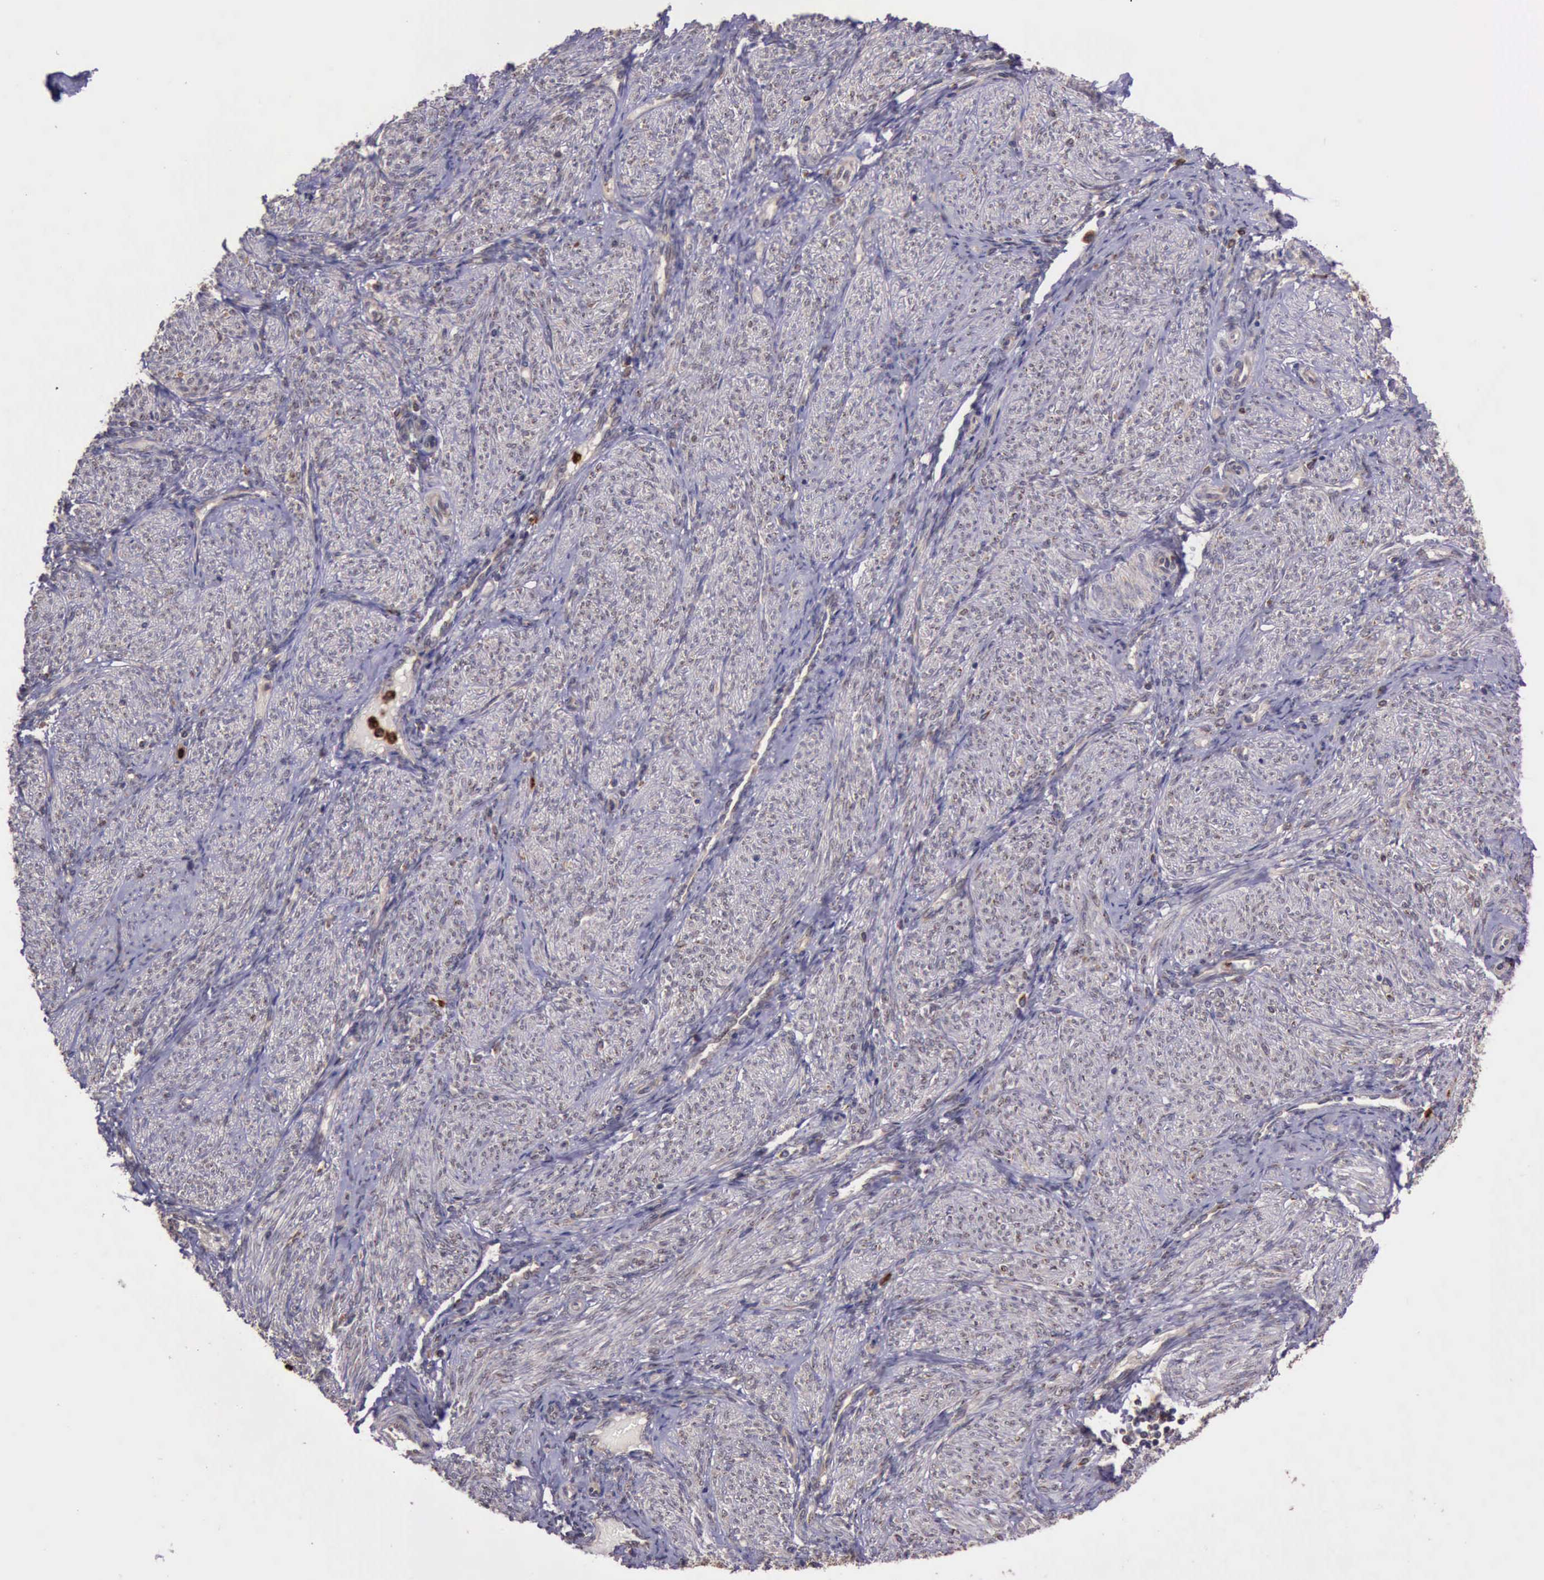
{"staining": {"intensity": "weak", "quantity": "<25%", "location": "cytoplasmic/membranous"}, "tissue": "endometrium", "cell_type": "Cells in endometrial stroma", "image_type": "normal", "snomed": [{"axis": "morphology", "description": "Normal tissue, NOS"}, {"axis": "topography", "description": "Endometrium"}], "caption": "DAB (3,3'-diaminobenzidine) immunohistochemical staining of benign endometrium demonstrates no significant expression in cells in endometrial stroma.", "gene": "ARMCX3", "patient": {"sex": "female", "age": 36}}